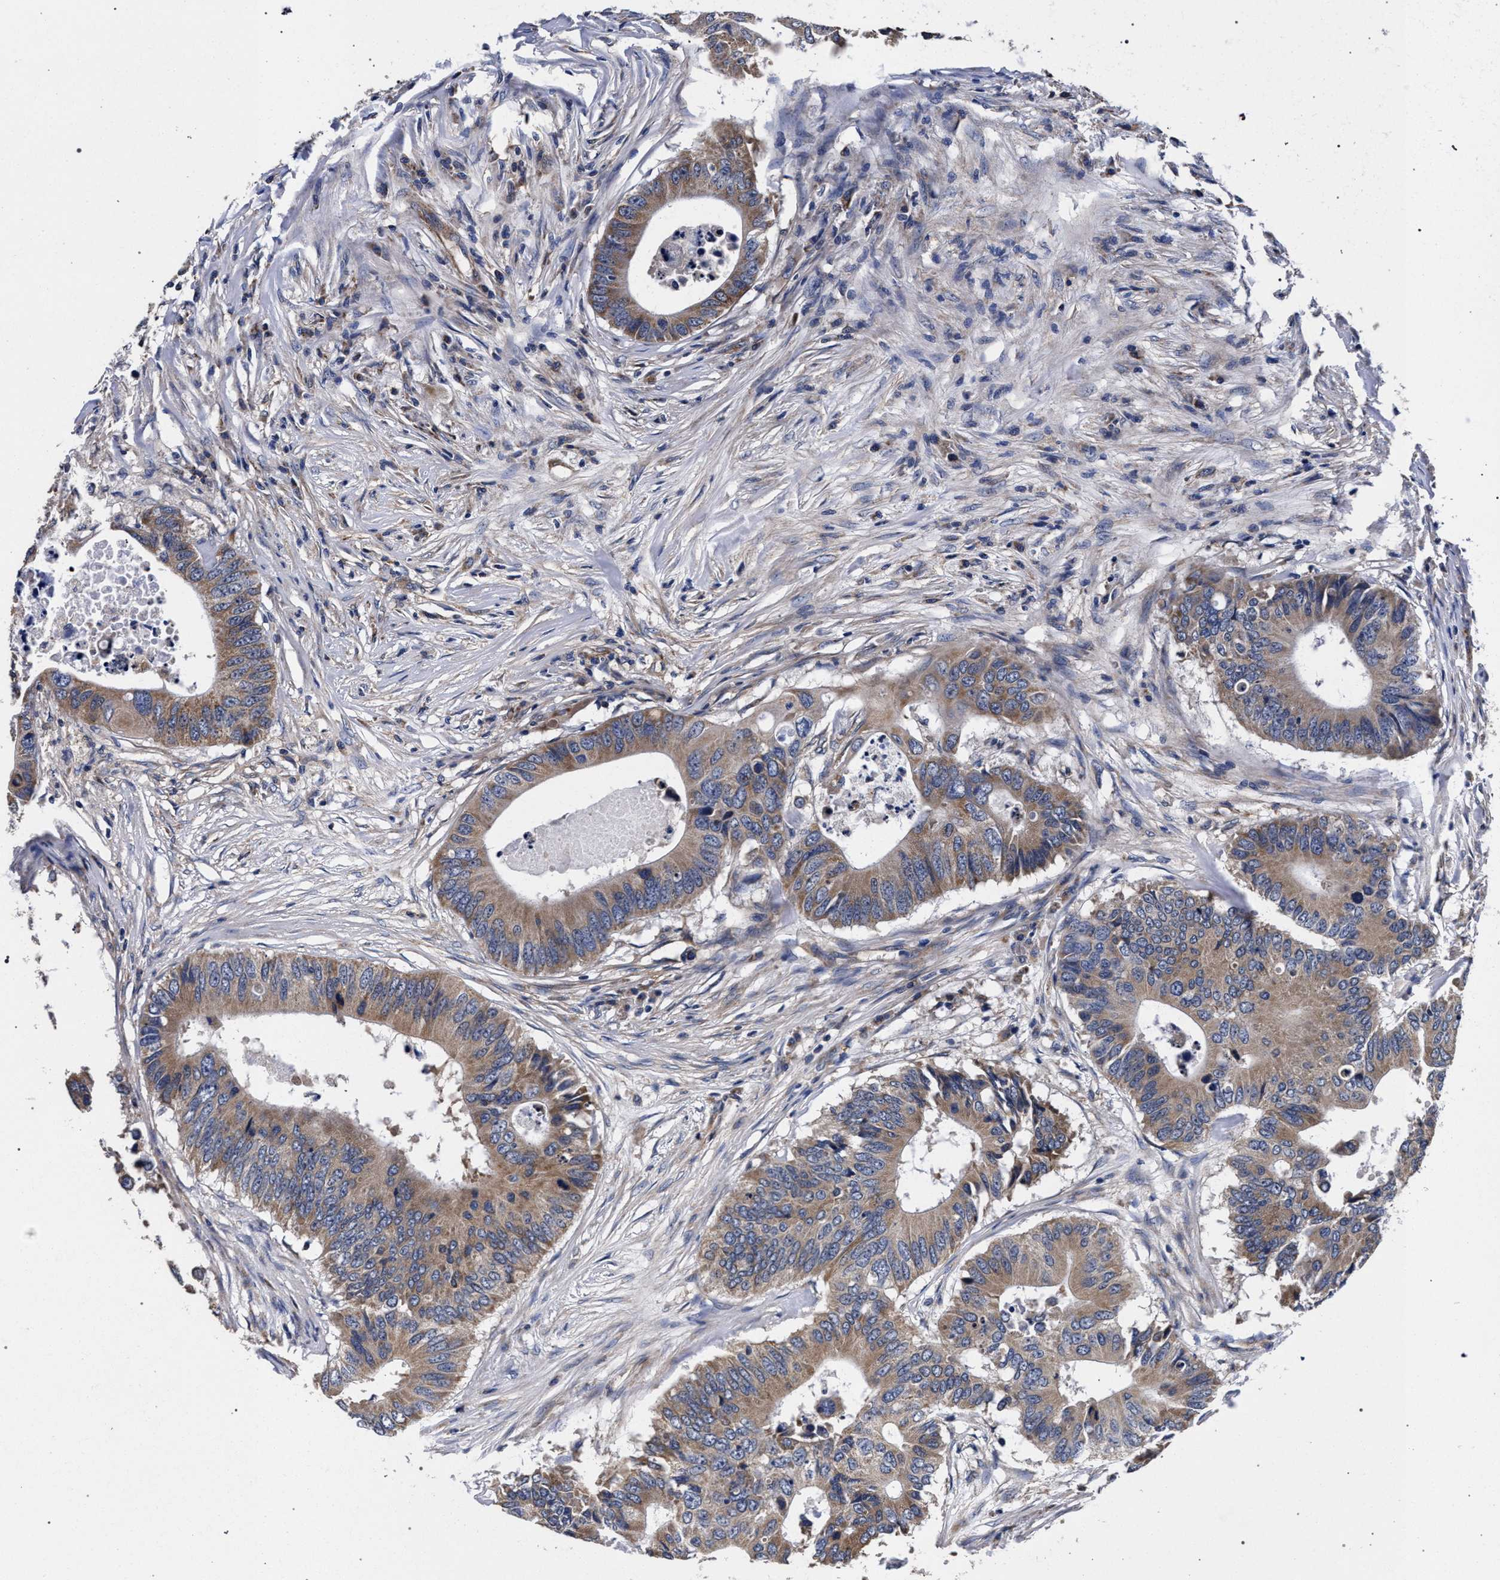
{"staining": {"intensity": "moderate", "quantity": "25%-75%", "location": "cytoplasmic/membranous"}, "tissue": "colorectal cancer", "cell_type": "Tumor cells", "image_type": "cancer", "snomed": [{"axis": "morphology", "description": "Adenocarcinoma, NOS"}, {"axis": "topography", "description": "Colon"}], "caption": "The image displays a brown stain indicating the presence of a protein in the cytoplasmic/membranous of tumor cells in colorectal cancer (adenocarcinoma). Immunohistochemistry stains the protein of interest in brown and the nuclei are stained blue.", "gene": "CFAP95", "patient": {"sex": "male", "age": 71}}